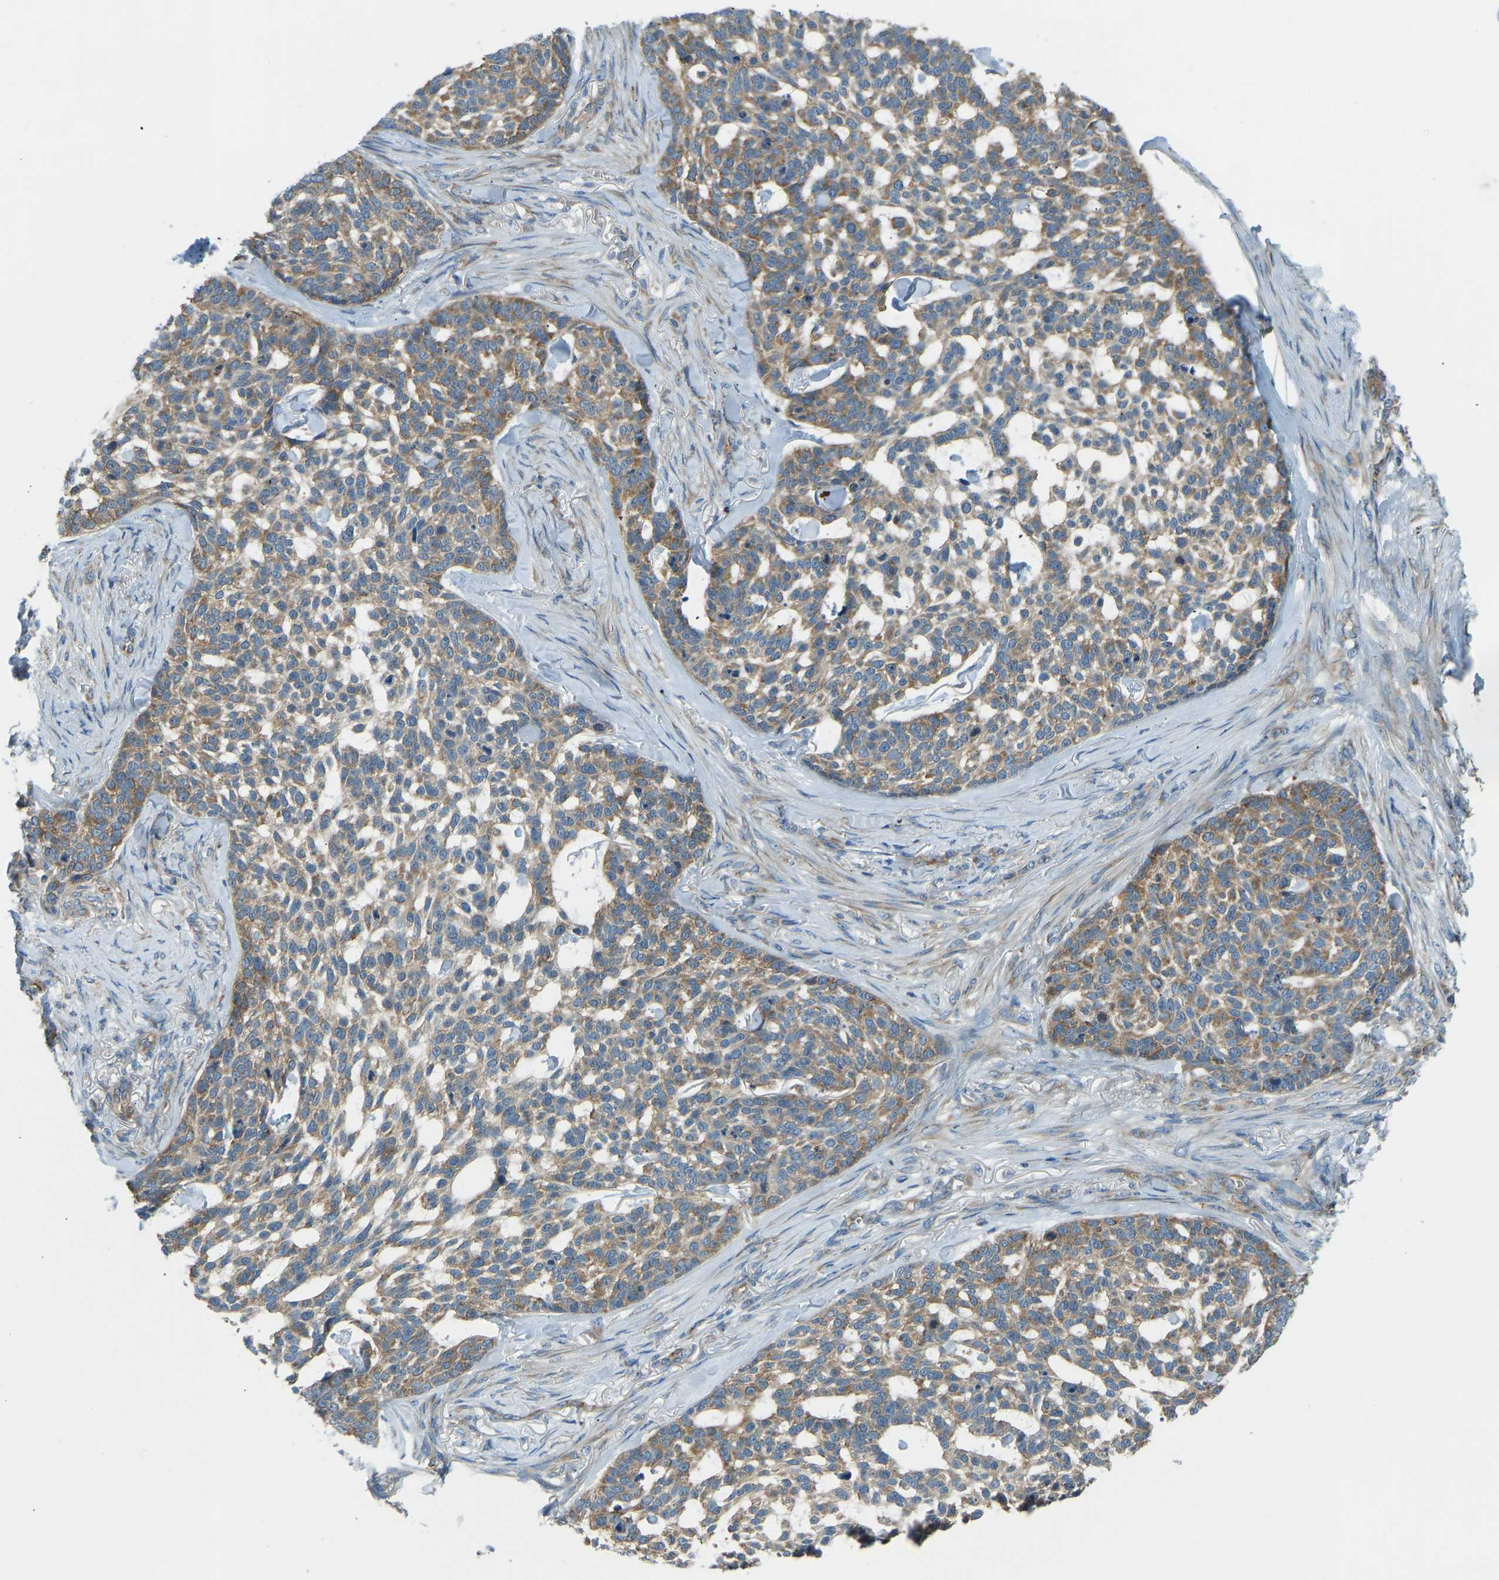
{"staining": {"intensity": "moderate", "quantity": ">75%", "location": "cytoplasmic/membranous"}, "tissue": "skin cancer", "cell_type": "Tumor cells", "image_type": "cancer", "snomed": [{"axis": "morphology", "description": "Basal cell carcinoma"}, {"axis": "topography", "description": "Skin"}], "caption": "Human skin cancer (basal cell carcinoma) stained with a brown dye demonstrates moderate cytoplasmic/membranous positive positivity in about >75% of tumor cells.", "gene": "STAU2", "patient": {"sex": "female", "age": 64}}